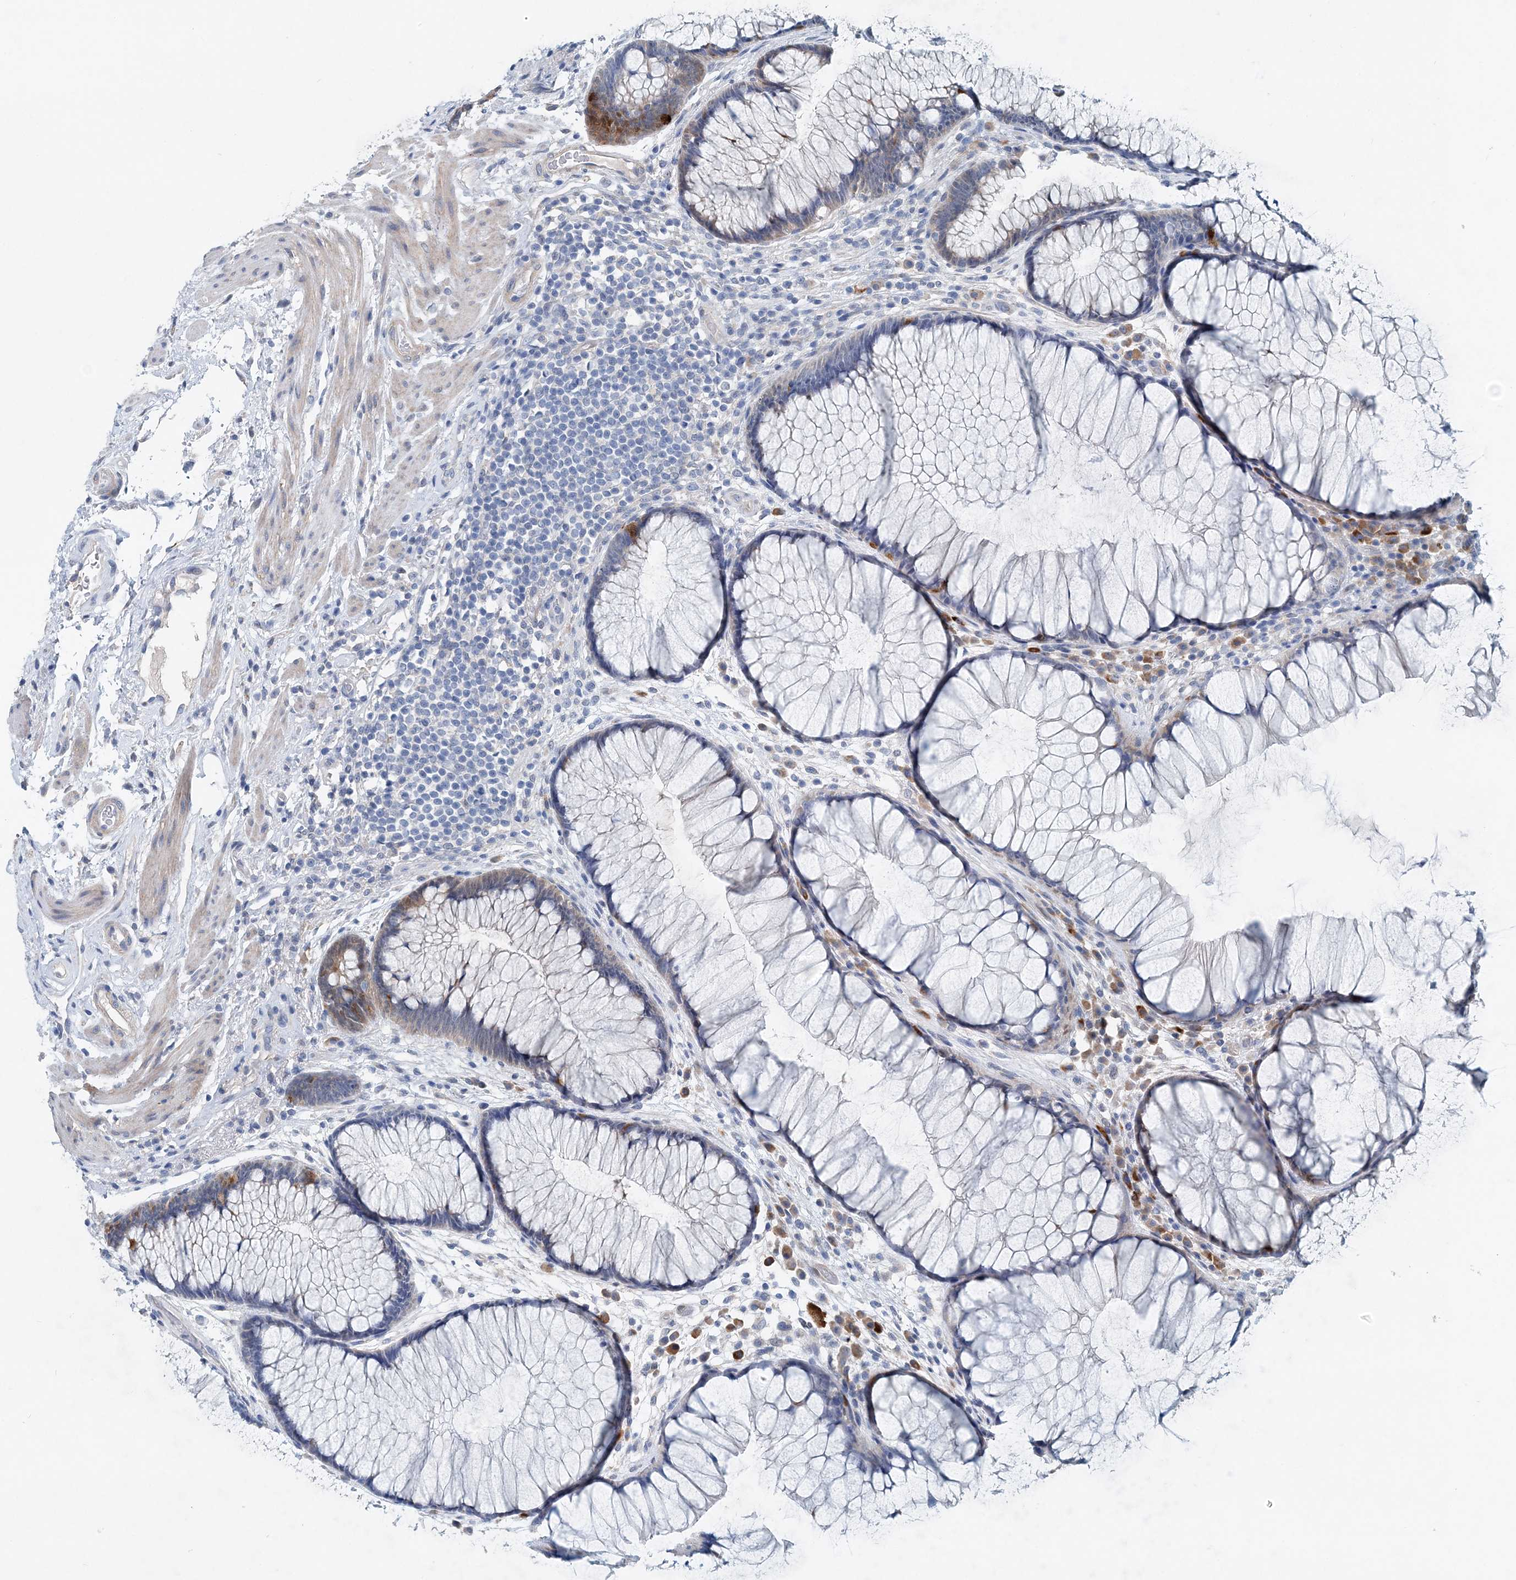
{"staining": {"intensity": "moderate", "quantity": "<25%", "location": "cytoplasmic/membranous"}, "tissue": "rectum", "cell_type": "Glandular cells", "image_type": "normal", "snomed": [{"axis": "morphology", "description": "Normal tissue, NOS"}, {"axis": "topography", "description": "Rectum"}], "caption": "Protein expression analysis of normal rectum displays moderate cytoplasmic/membranous expression in approximately <25% of glandular cells.", "gene": "PFN2", "patient": {"sex": "male", "age": 51}}